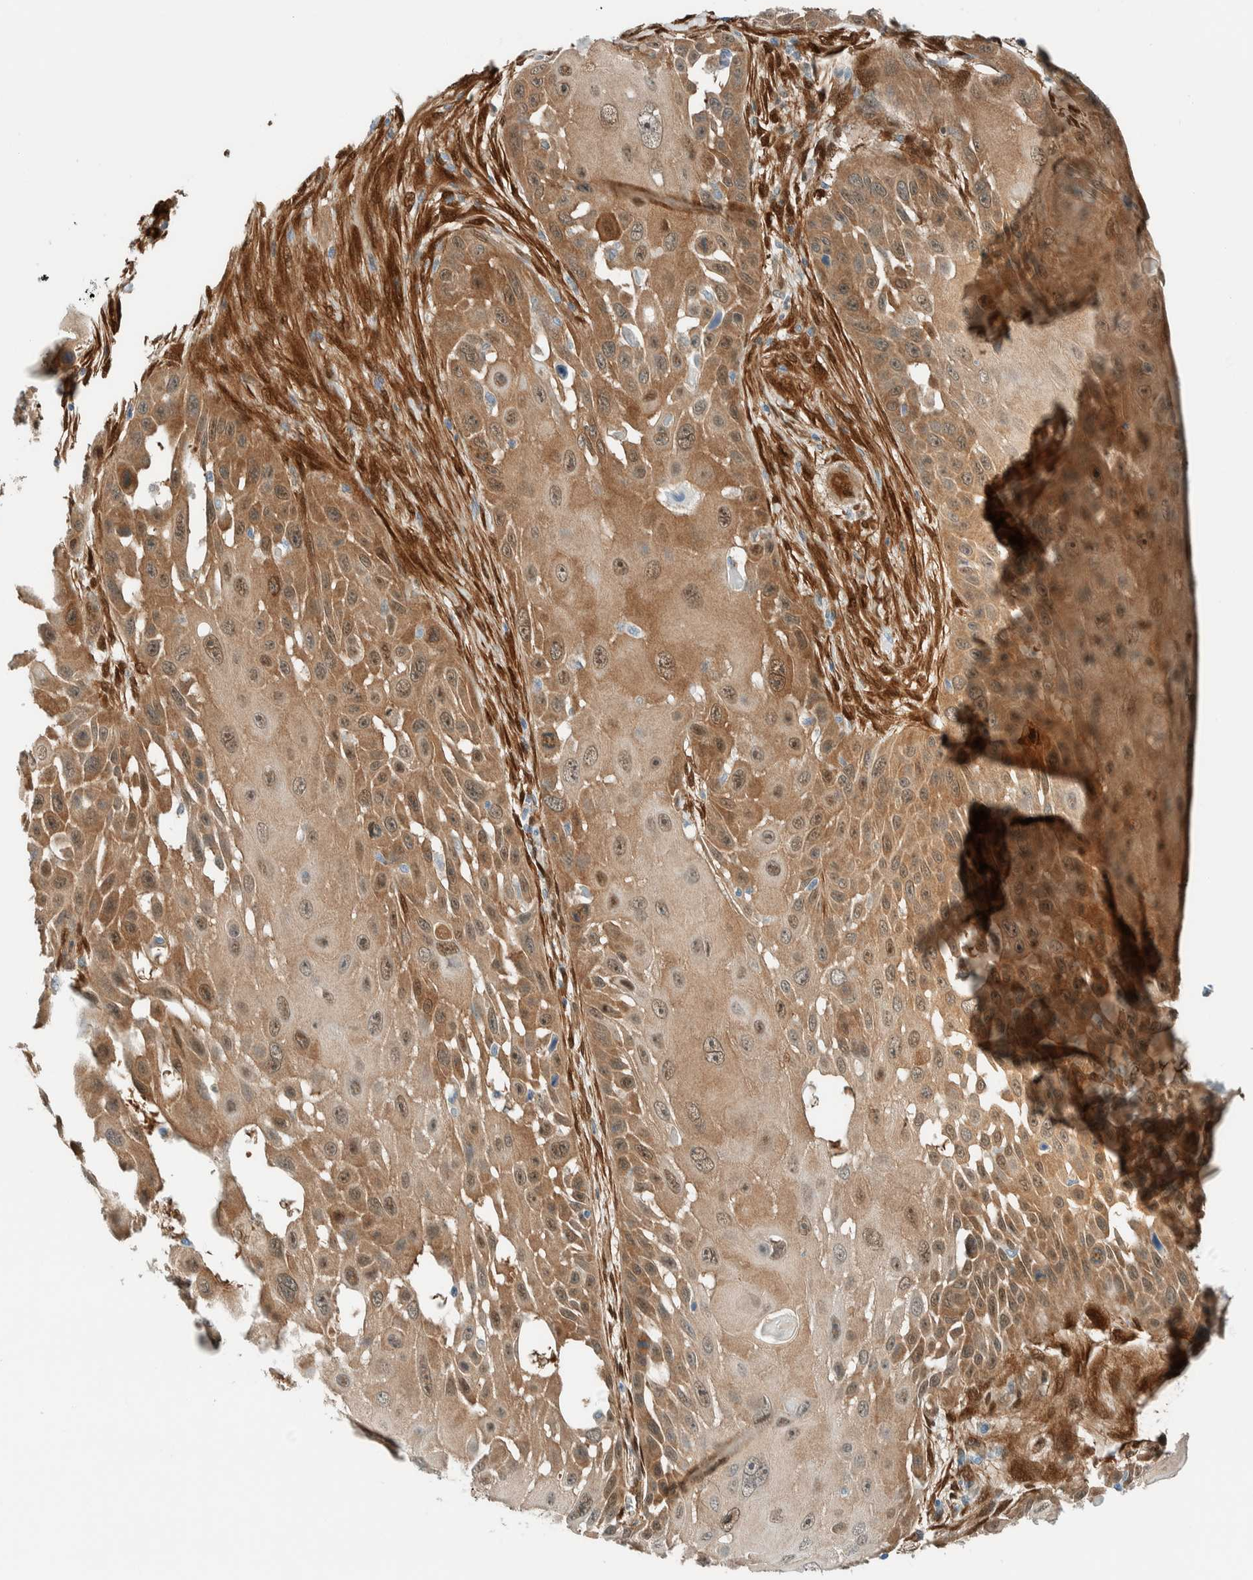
{"staining": {"intensity": "moderate", "quantity": ">75%", "location": "cytoplasmic/membranous,nuclear"}, "tissue": "skin cancer", "cell_type": "Tumor cells", "image_type": "cancer", "snomed": [{"axis": "morphology", "description": "Squamous cell carcinoma, NOS"}, {"axis": "topography", "description": "Skin"}], "caption": "Squamous cell carcinoma (skin) was stained to show a protein in brown. There is medium levels of moderate cytoplasmic/membranous and nuclear staining in about >75% of tumor cells. (DAB IHC, brown staining for protein, blue staining for nuclei).", "gene": "NXN", "patient": {"sex": "female", "age": 44}}